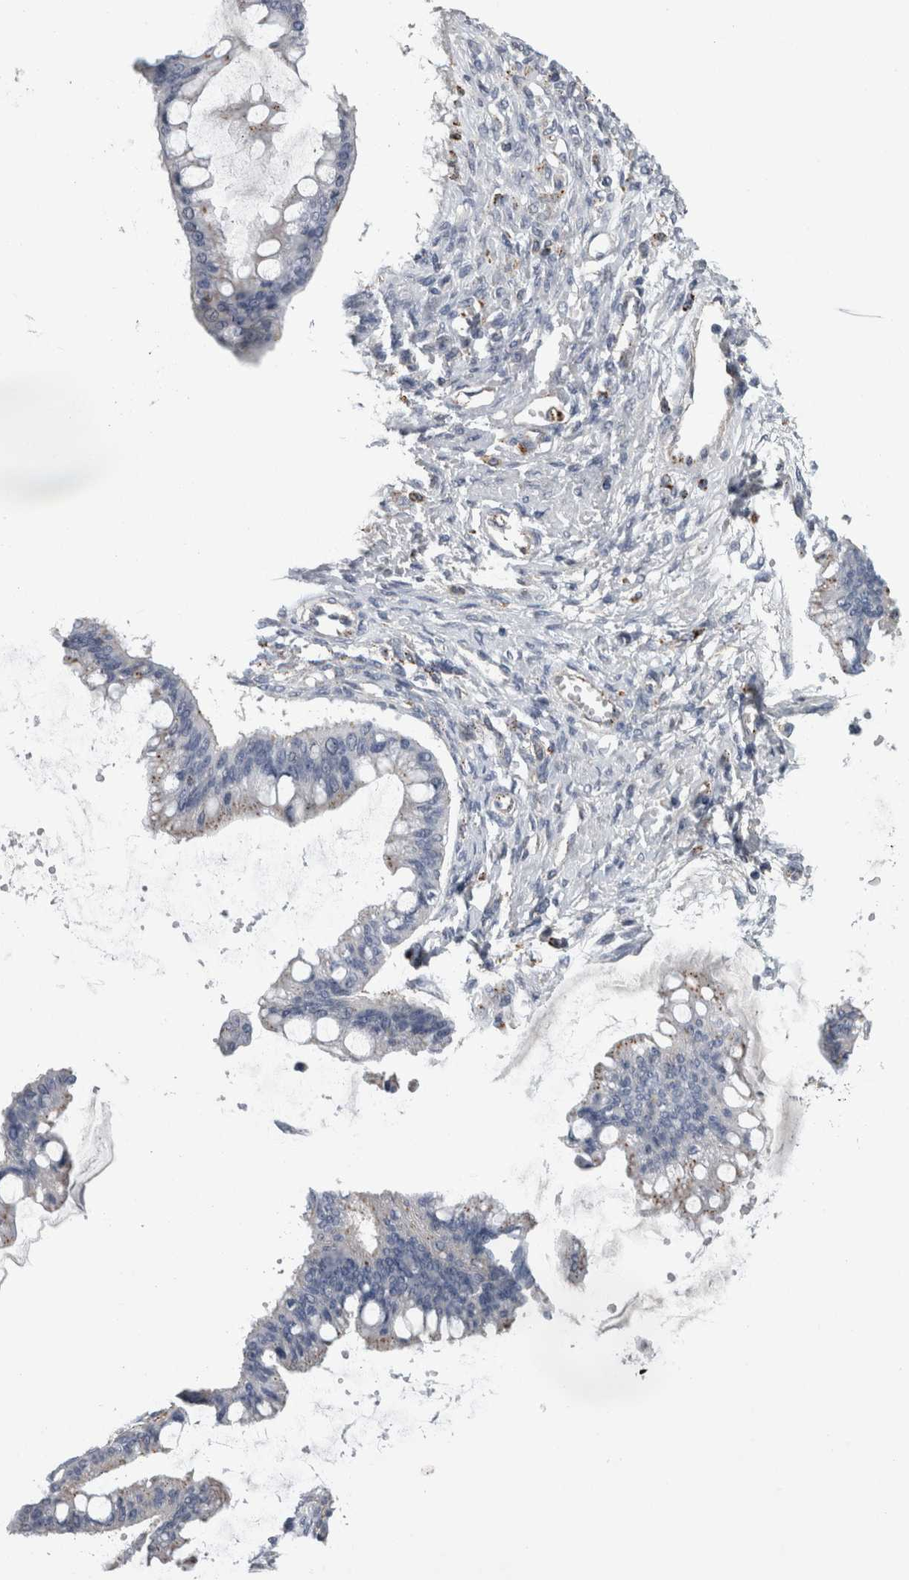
{"staining": {"intensity": "negative", "quantity": "none", "location": "none"}, "tissue": "ovarian cancer", "cell_type": "Tumor cells", "image_type": "cancer", "snomed": [{"axis": "morphology", "description": "Cystadenocarcinoma, mucinous, NOS"}, {"axis": "topography", "description": "Ovary"}], "caption": "Tumor cells show no significant positivity in ovarian cancer.", "gene": "DPP7", "patient": {"sex": "female", "age": 73}}